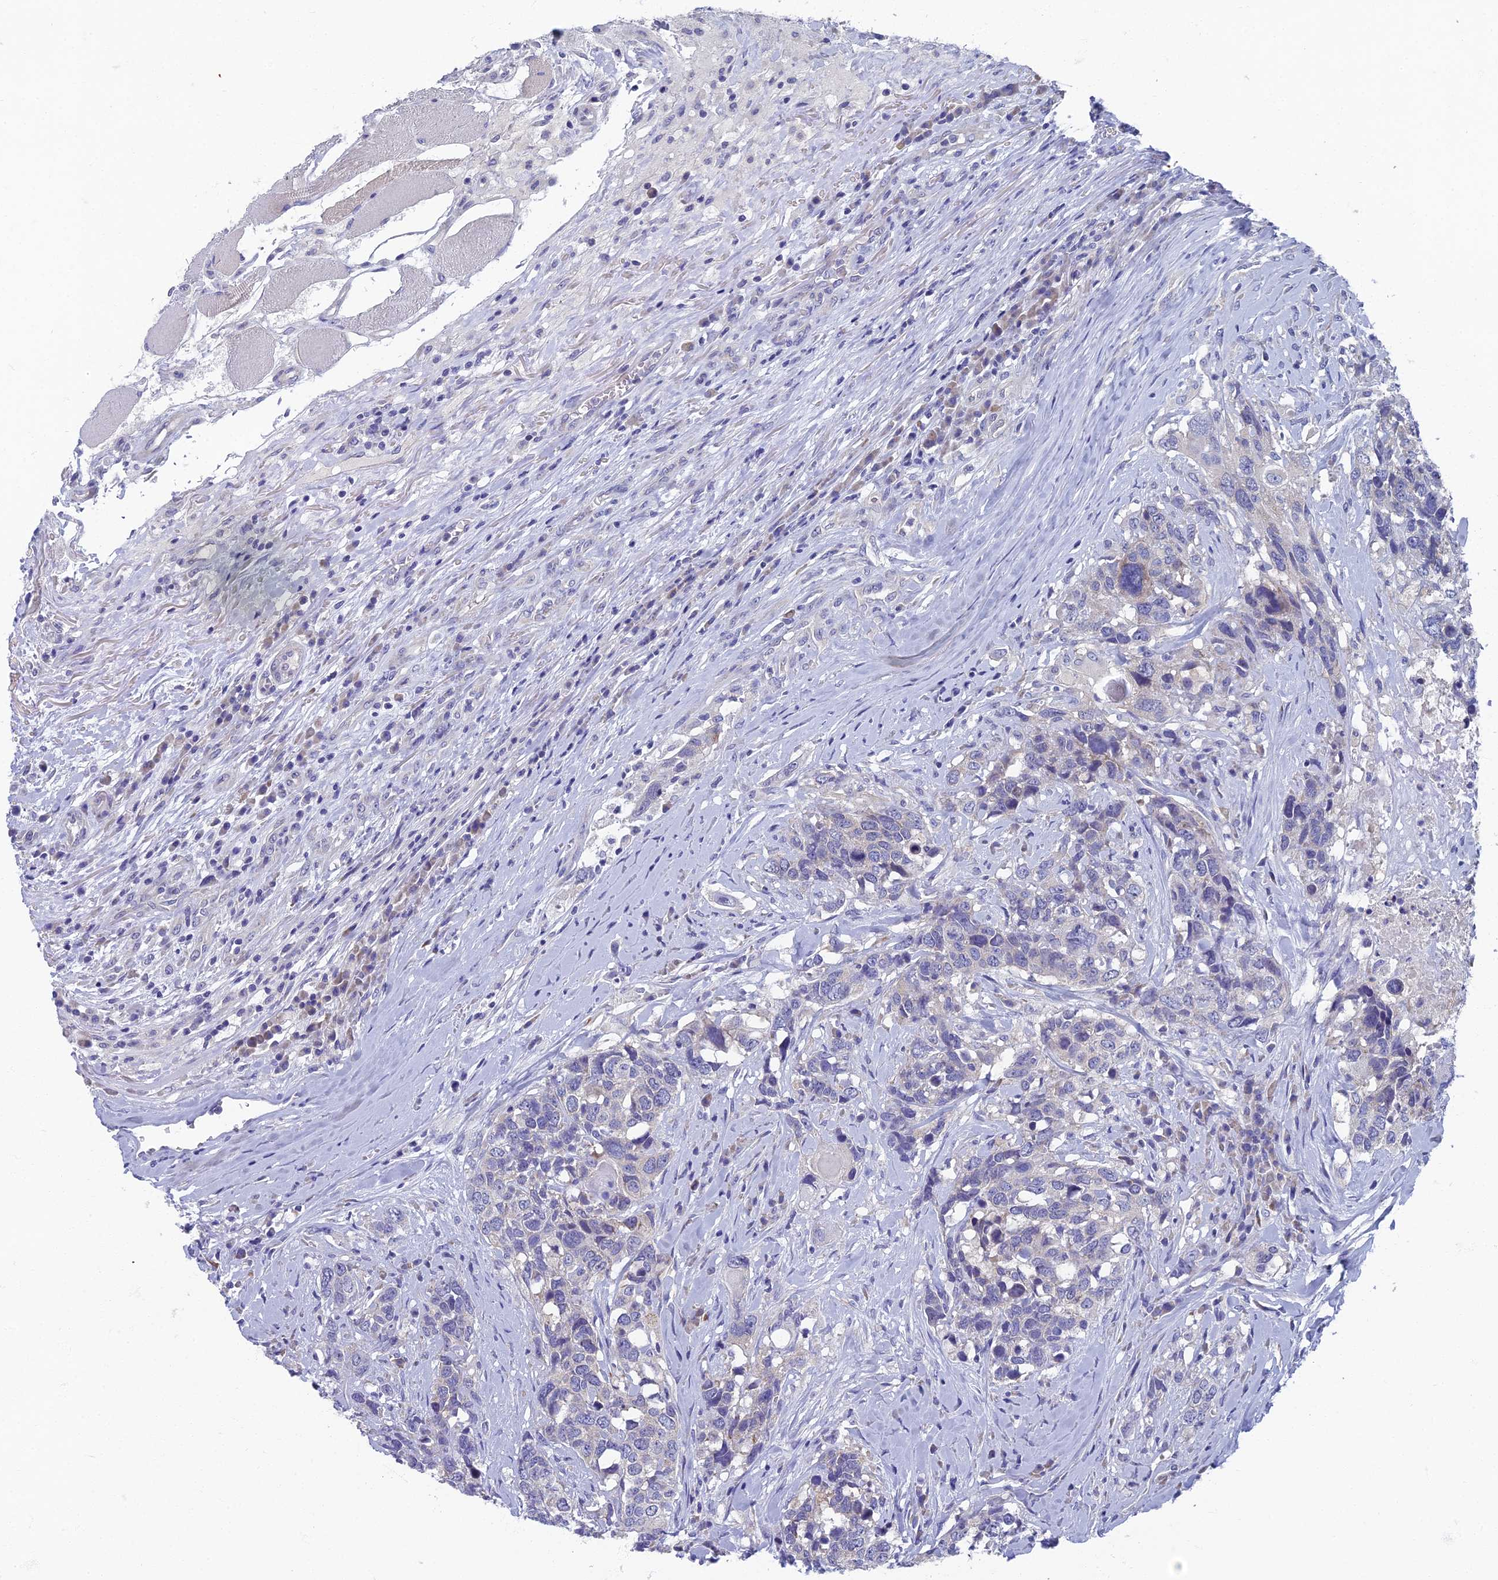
{"staining": {"intensity": "negative", "quantity": "none", "location": "none"}, "tissue": "head and neck cancer", "cell_type": "Tumor cells", "image_type": "cancer", "snomed": [{"axis": "morphology", "description": "Squamous cell carcinoma, NOS"}, {"axis": "topography", "description": "Head-Neck"}], "caption": "Tumor cells are negative for brown protein staining in head and neck cancer (squamous cell carcinoma). (DAB immunohistochemistry, high magnification).", "gene": "SPIN4", "patient": {"sex": "male", "age": 66}}